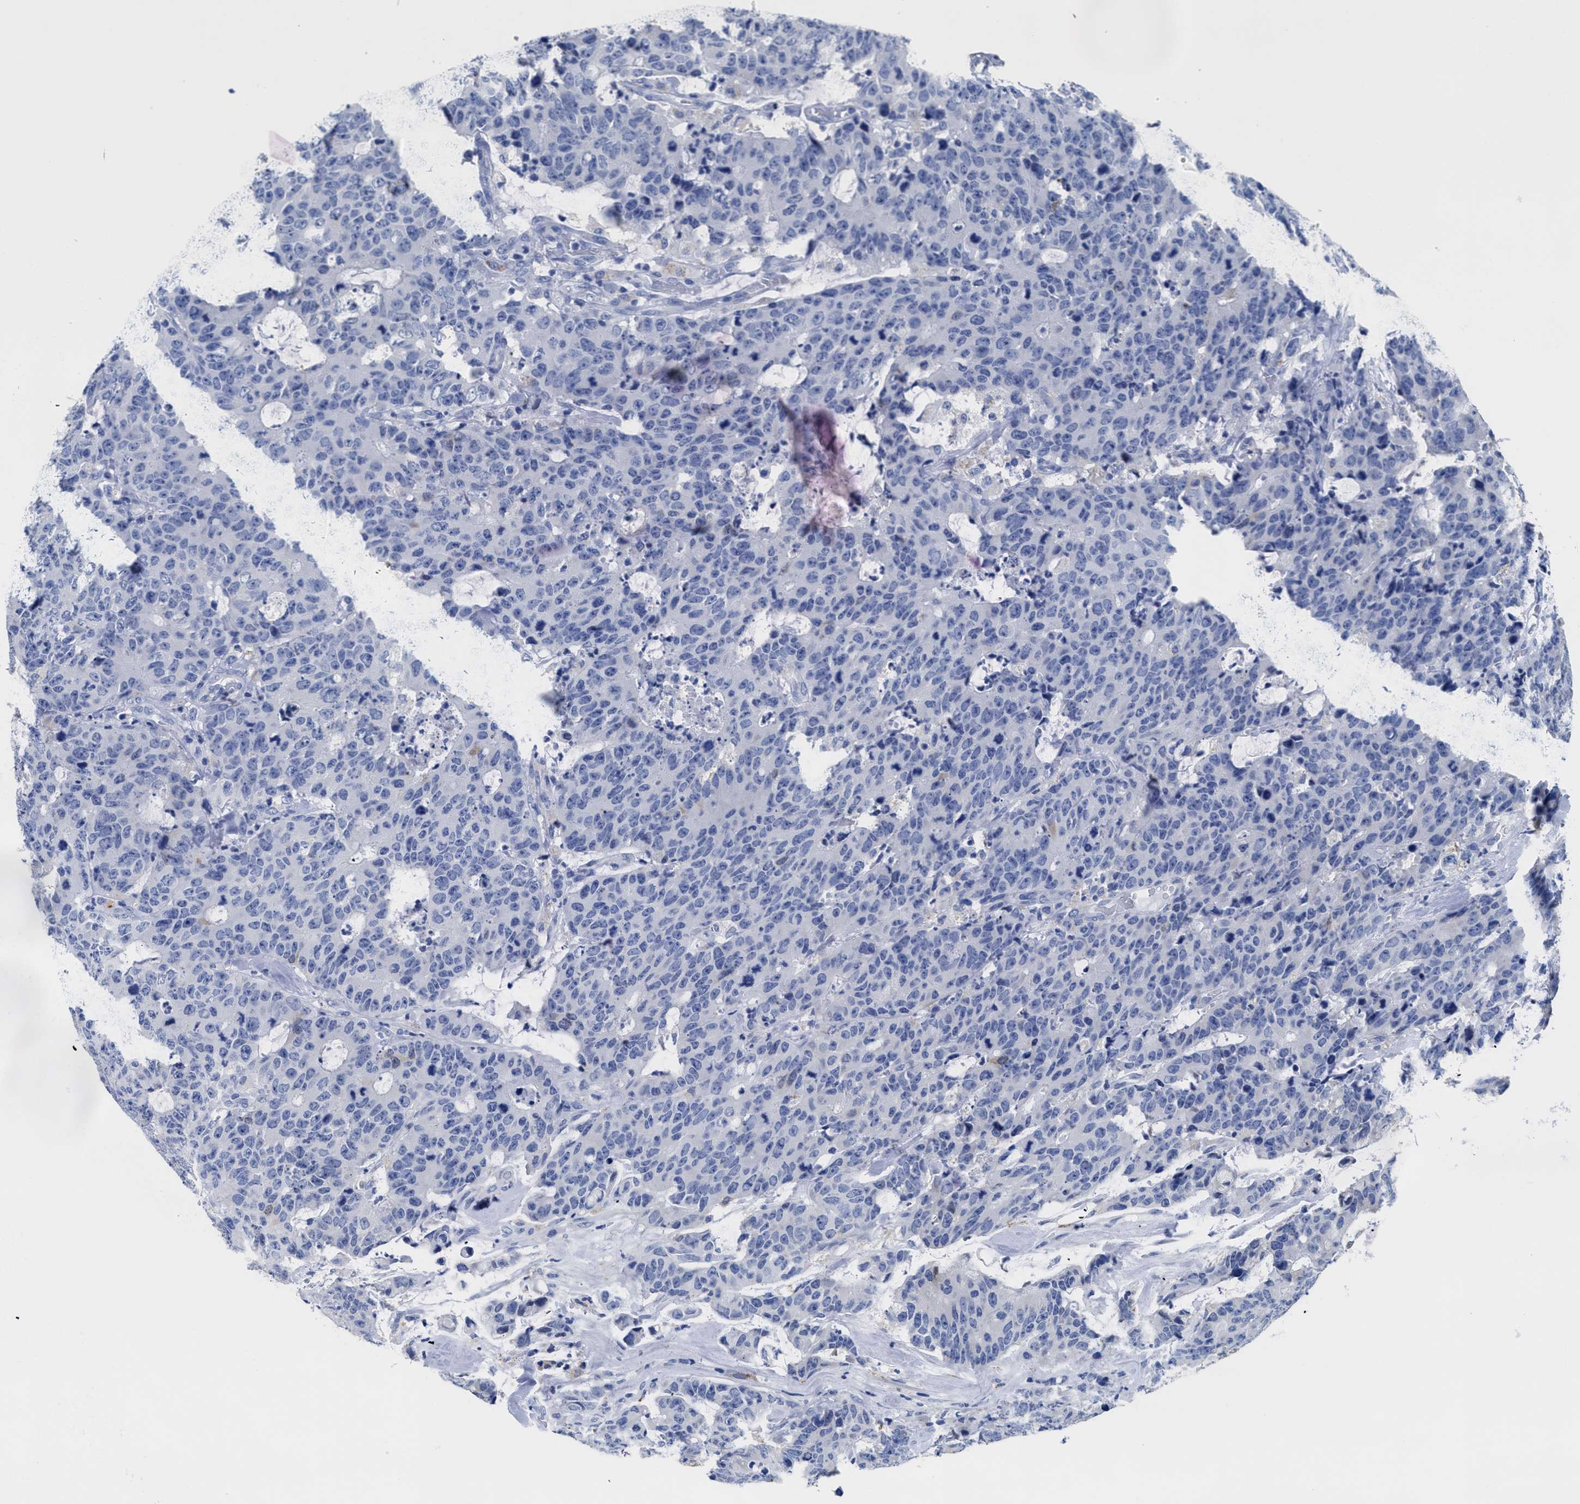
{"staining": {"intensity": "negative", "quantity": "none", "location": "none"}, "tissue": "colorectal cancer", "cell_type": "Tumor cells", "image_type": "cancer", "snomed": [{"axis": "morphology", "description": "Adenocarcinoma, NOS"}, {"axis": "topography", "description": "Colon"}], "caption": "An image of human adenocarcinoma (colorectal) is negative for staining in tumor cells.", "gene": "APOBEC2", "patient": {"sex": "female", "age": 86}}